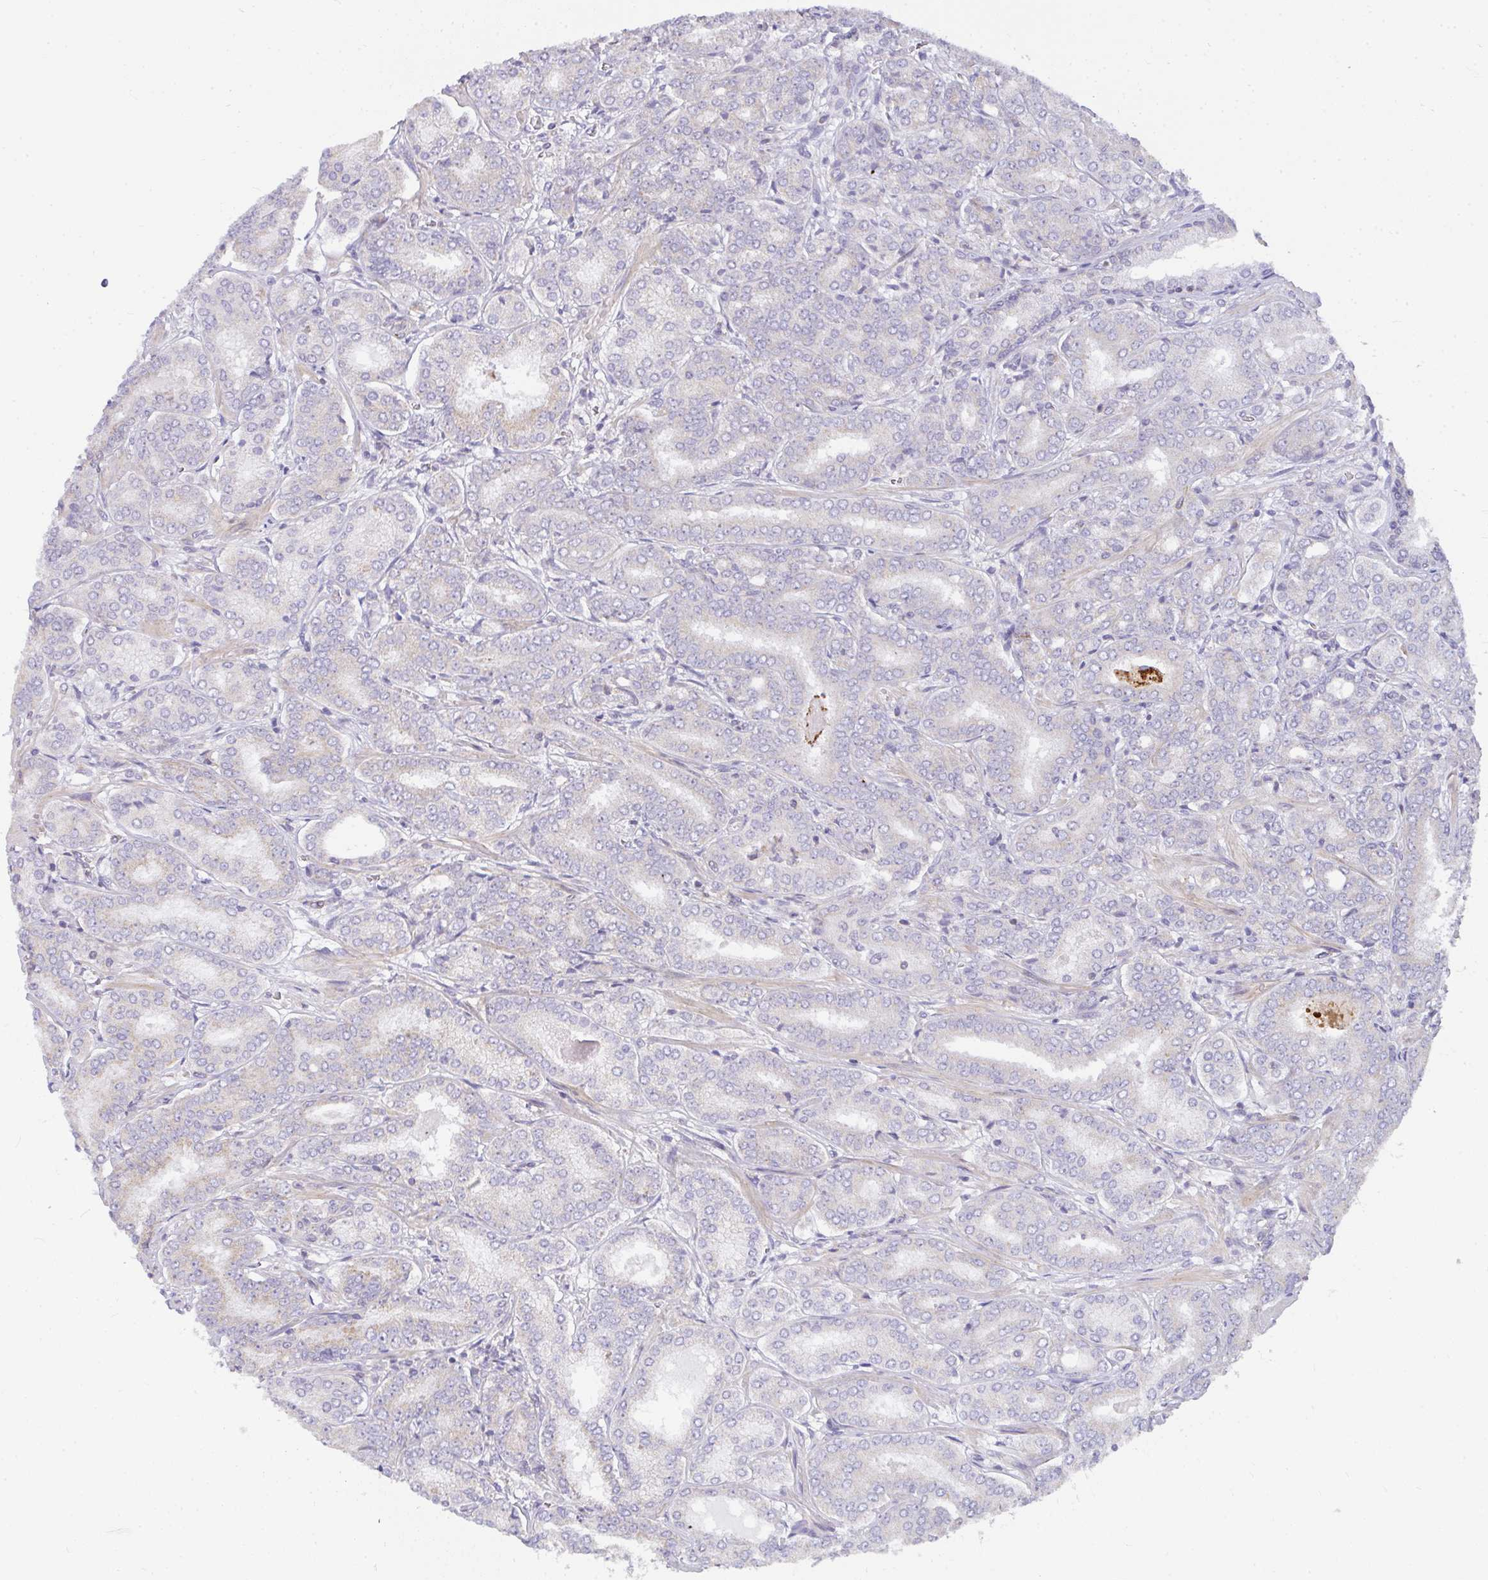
{"staining": {"intensity": "weak", "quantity": "25%-75%", "location": "cytoplasmic/membranous"}, "tissue": "prostate cancer", "cell_type": "Tumor cells", "image_type": "cancer", "snomed": [{"axis": "morphology", "description": "Adenocarcinoma, High grade"}, {"axis": "topography", "description": "Prostate"}], "caption": "Weak cytoplasmic/membranous protein staining is appreciated in about 25%-75% of tumor cells in high-grade adenocarcinoma (prostate). The protein of interest is shown in brown color, while the nuclei are stained blue.", "gene": "SRRM4", "patient": {"sex": "male", "age": 72}}